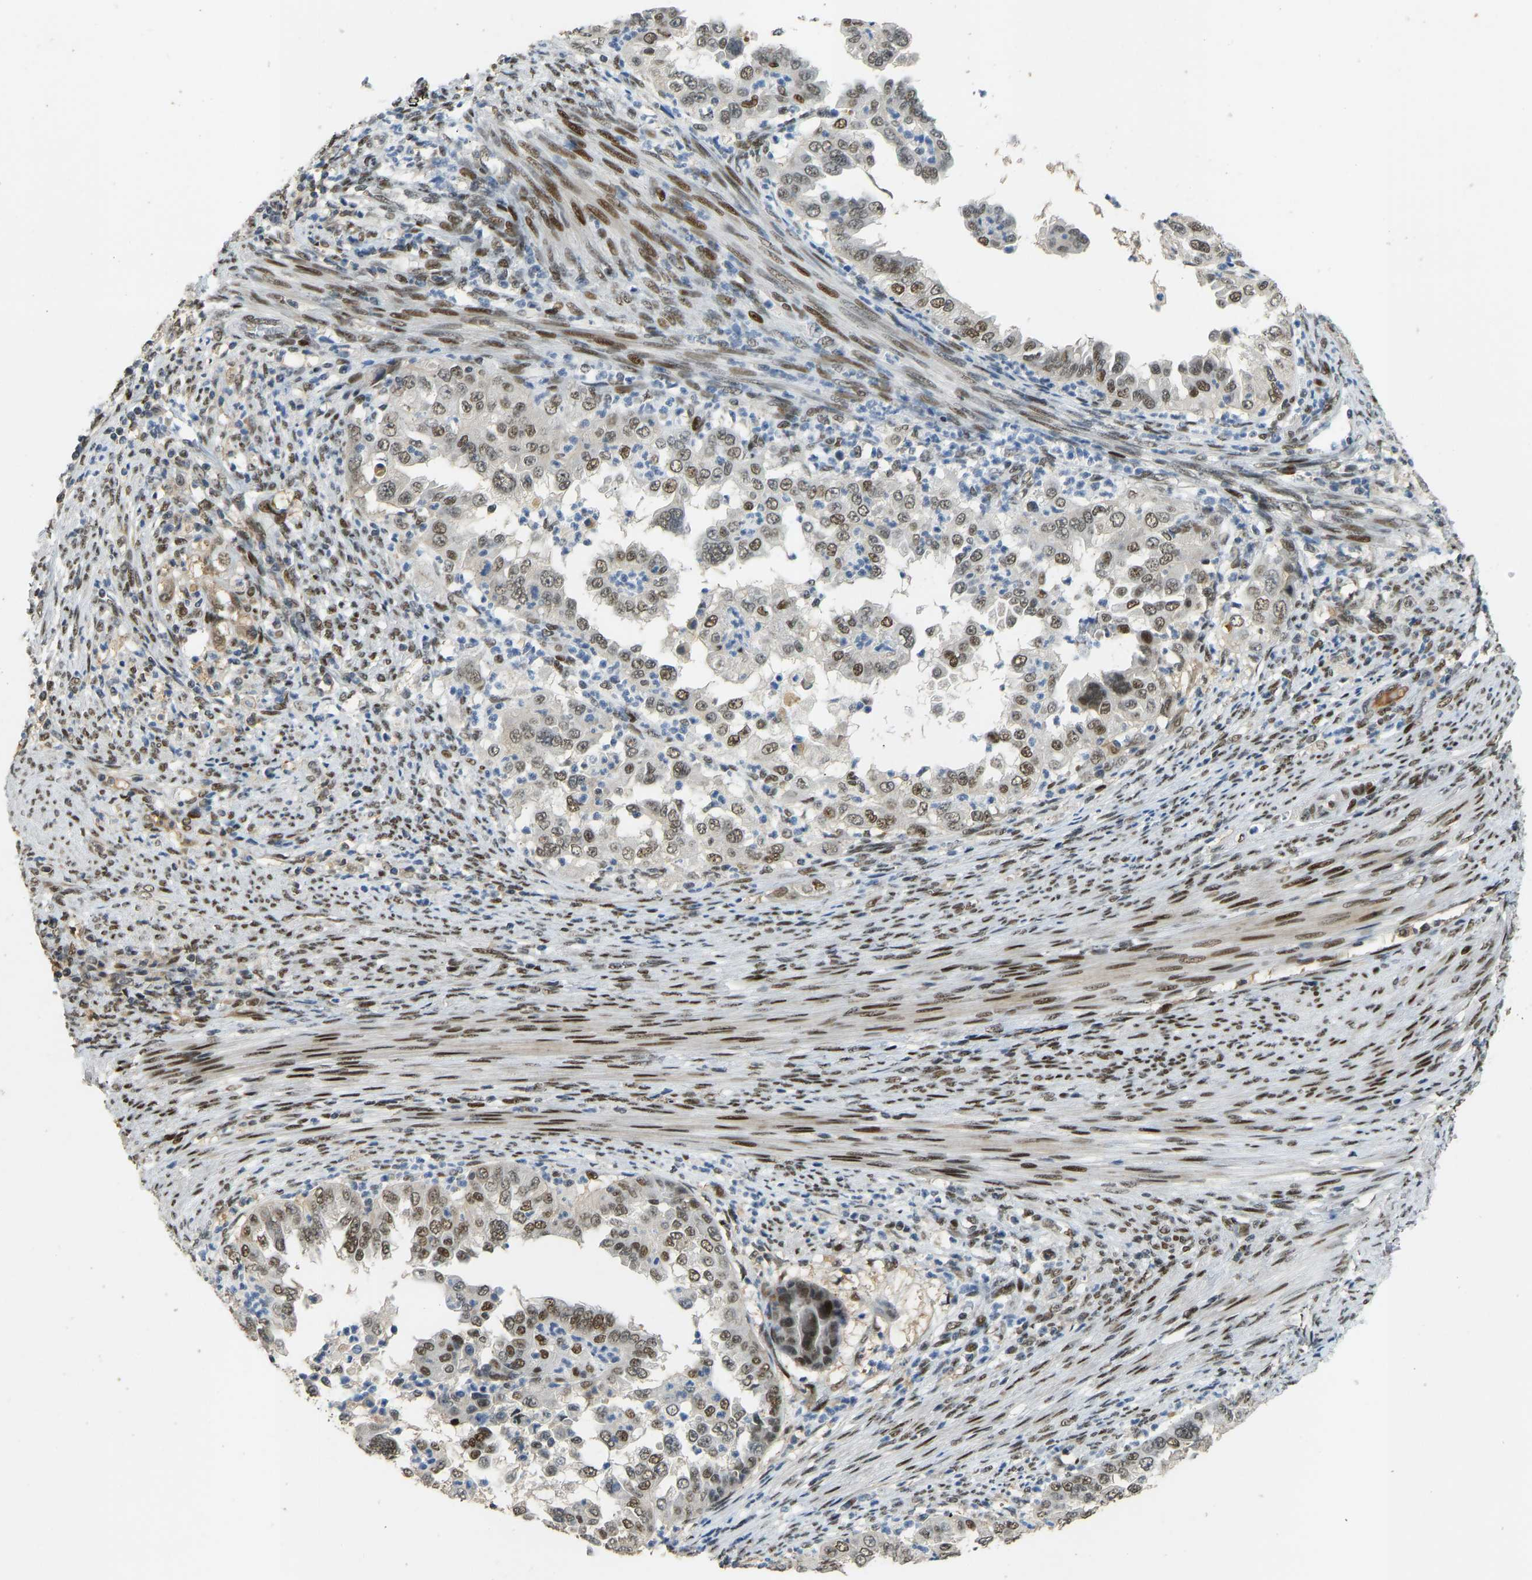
{"staining": {"intensity": "moderate", "quantity": ">75%", "location": "nuclear"}, "tissue": "endometrial cancer", "cell_type": "Tumor cells", "image_type": "cancer", "snomed": [{"axis": "morphology", "description": "Adenocarcinoma, NOS"}, {"axis": "topography", "description": "Endometrium"}], "caption": "Immunohistochemical staining of human endometrial adenocarcinoma shows medium levels of moderate nuclear protein staining in about >75% of tumor cells.", "gene": "FOXK1", "patient": {"sex": "female", "age": 85}}